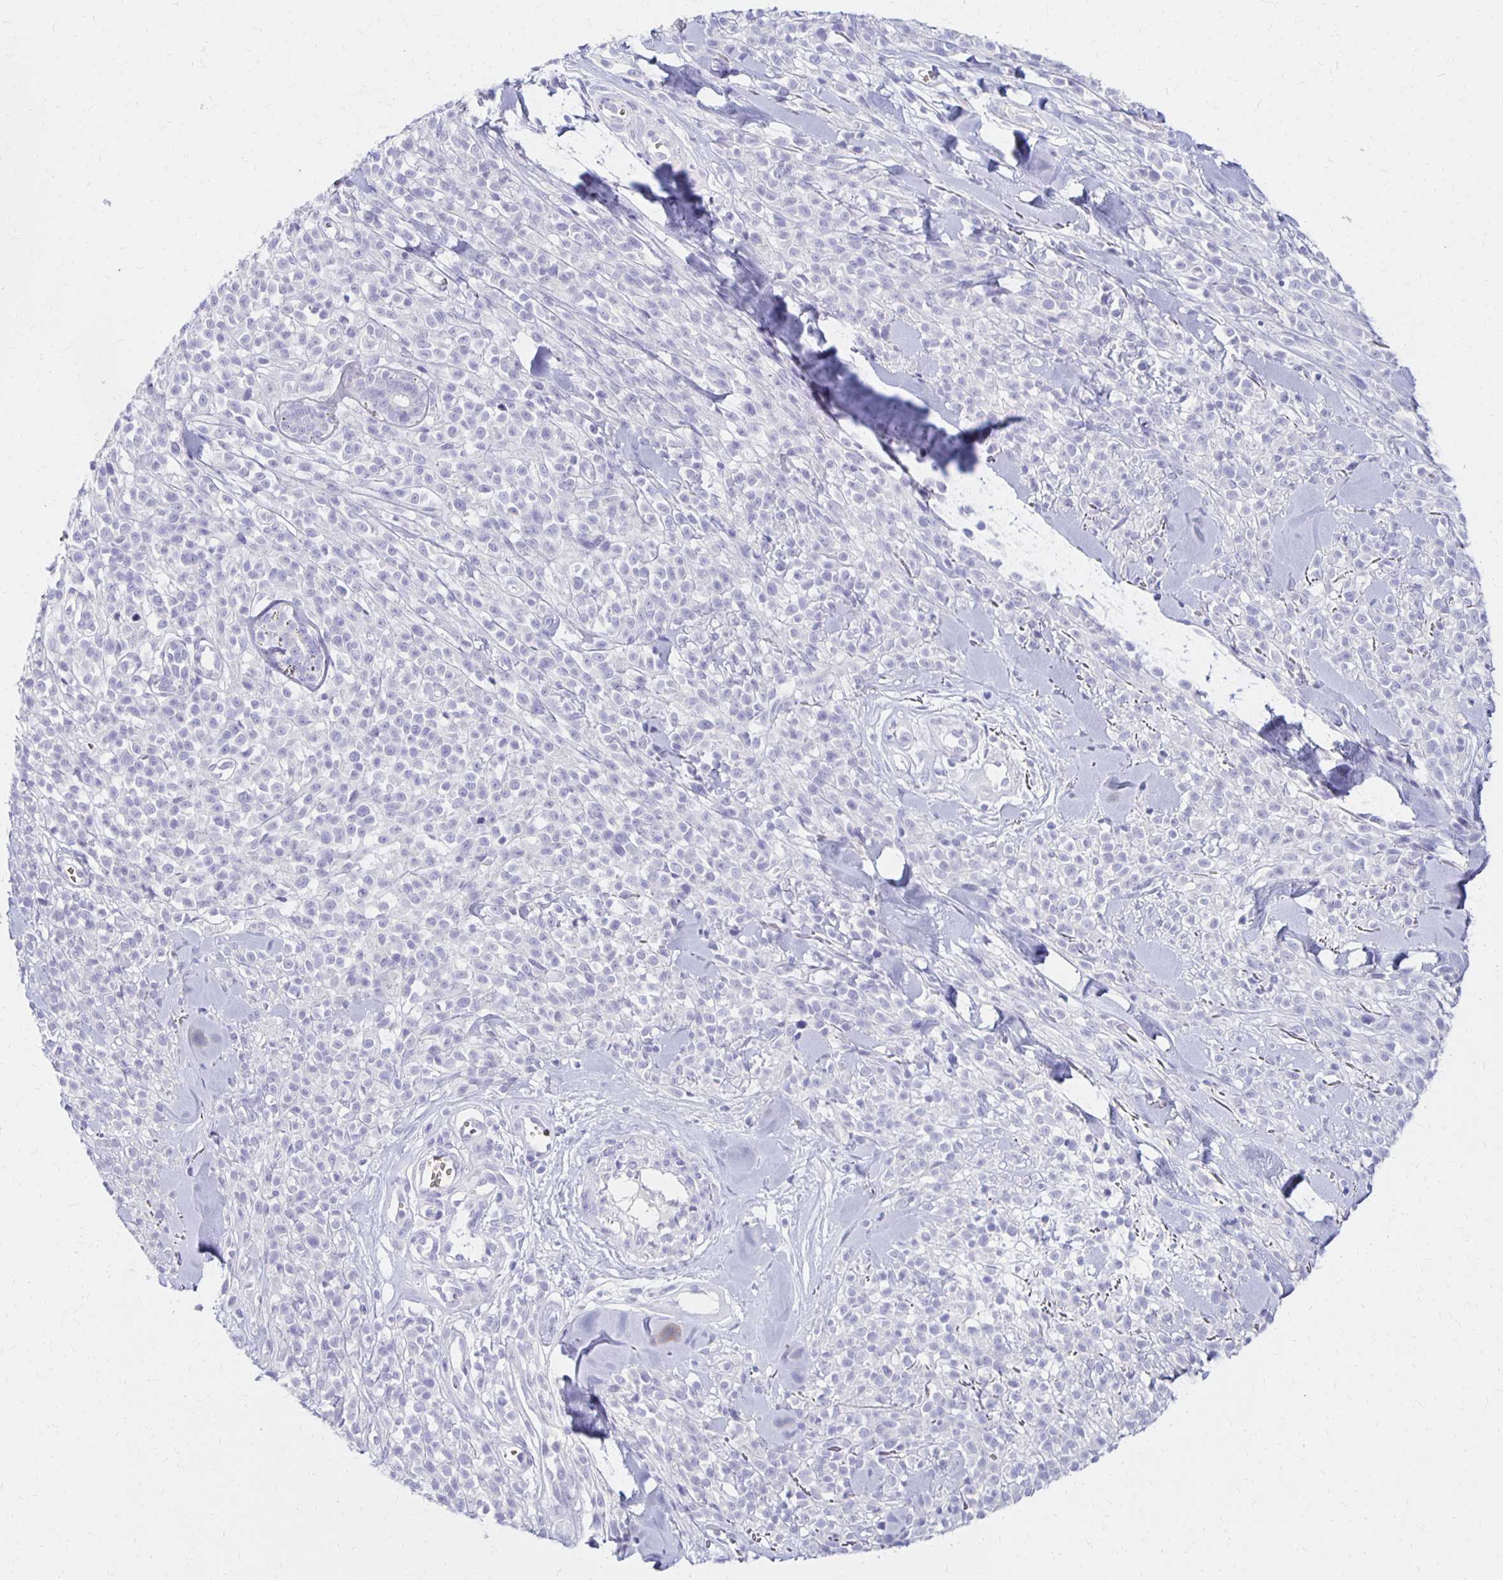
{"staining": {"intensity": "negative", "quantity": "none", "location": "none"}, "tissue": "melanoma", "cell_type": "Tumor cells", "image_type": "cancer", "snomed": [{"axis": "morphology", "description": "Malignant melanoma, NOS"}, {"axis": "topography", "description": "Skin"}, {"axis": "topography", "description": "Skin of trunk"}], "caption": "Immunohistochemical staining of human malignant melanoma displays no significant positivity in tumor cells.", "gene": "FNTB", "patient": {"sex": "male", "age": 74}}